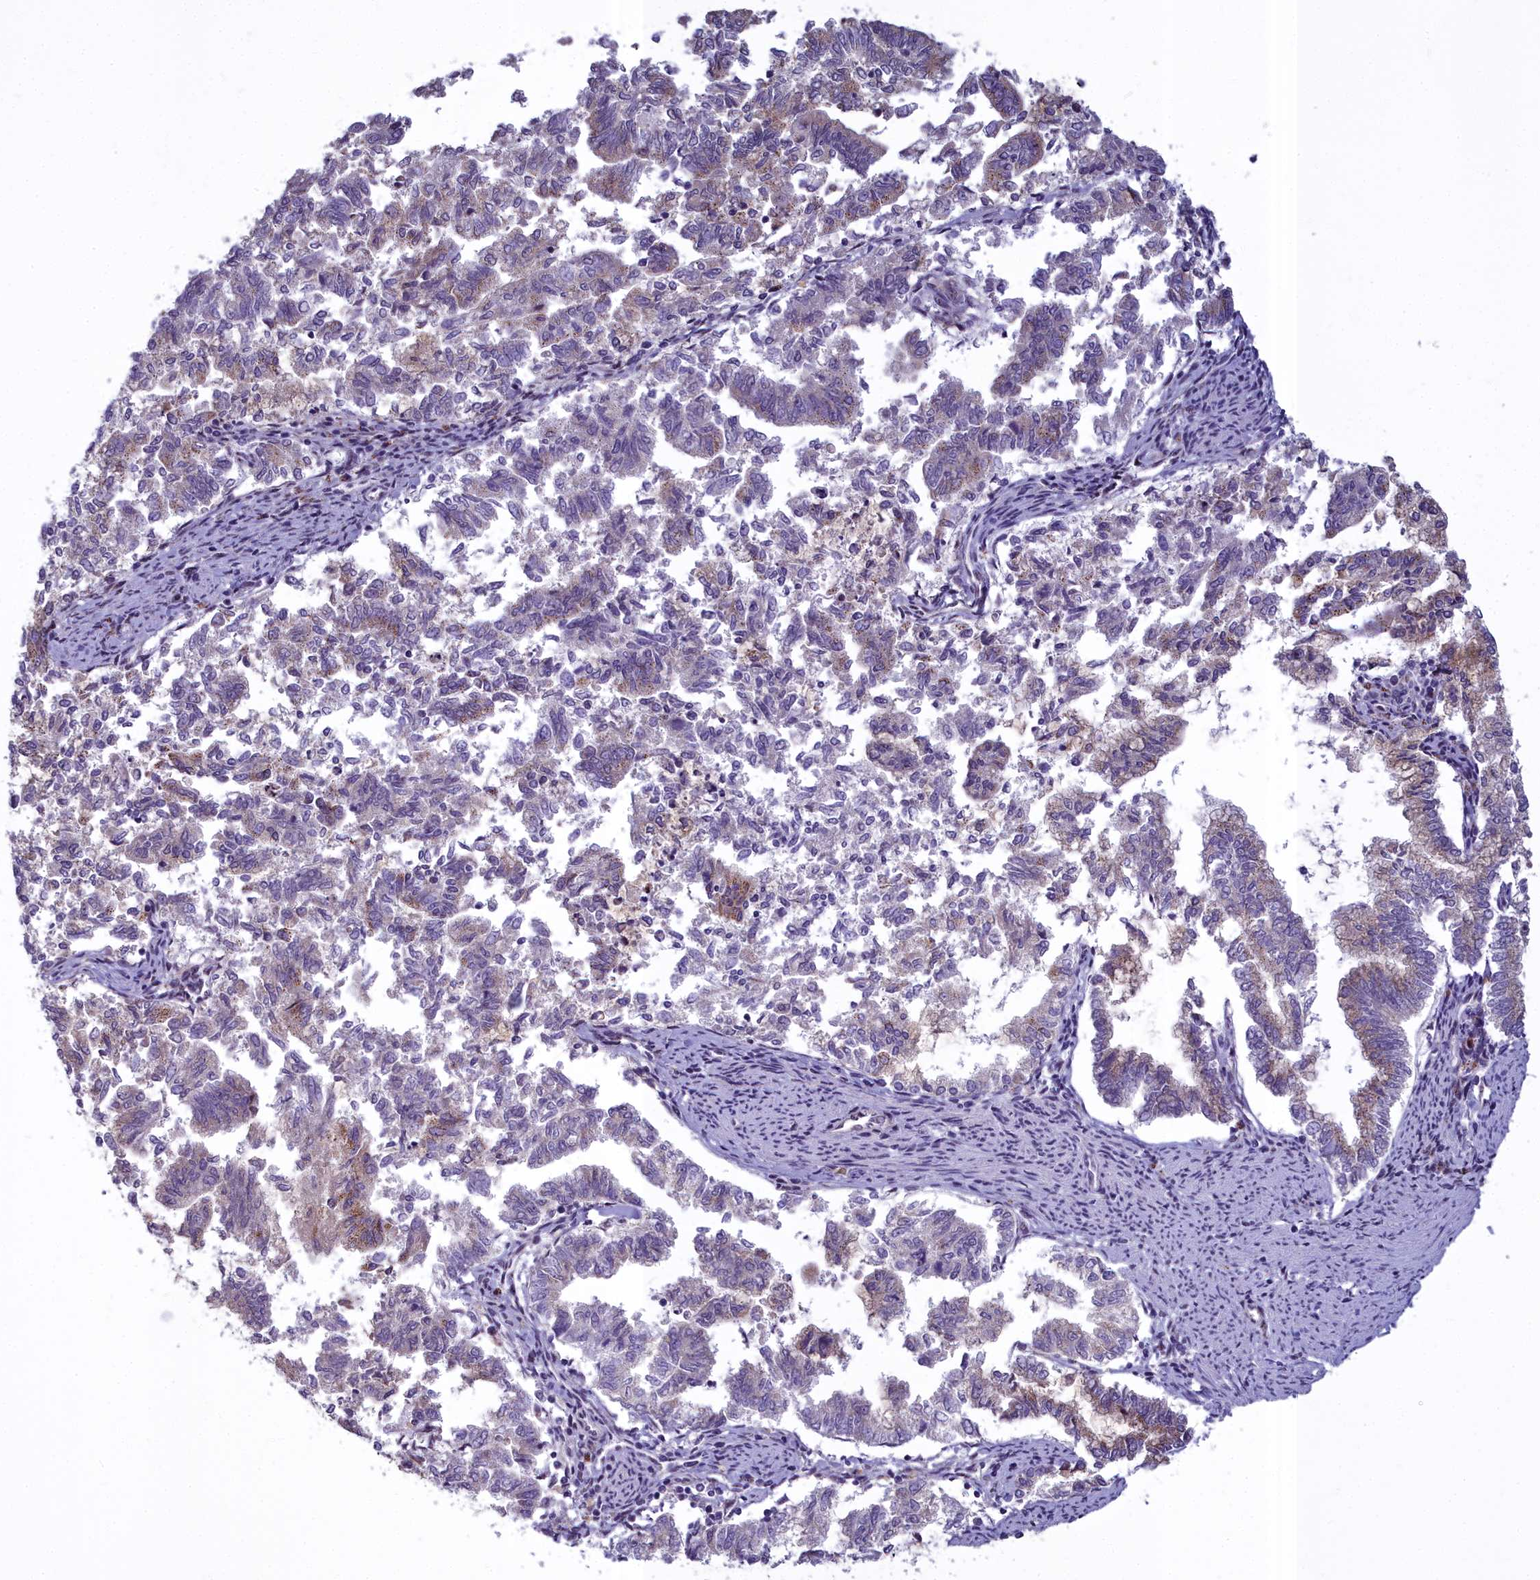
{"staining": {"intensity": "moderate", "quantity": "<25%", "location": "cytoplasmic/membranous"}, "tissue": "endometrial cancer", "cell_type": "Tumor cells", "image_type": "cancer", "snomed": [{"axis": "morphology", "description": "Adenocarcinoma, NOS"}, {"axis": "topography", "description": "Endometrium"}], "caption": "Protein staining of endometrial cancer tissue reveals moderate cytoplasmic/membranous staining in about <25% of tumor cells.", "gene": "WDPCP", "patient": {"sex": "female", "age": 79}}